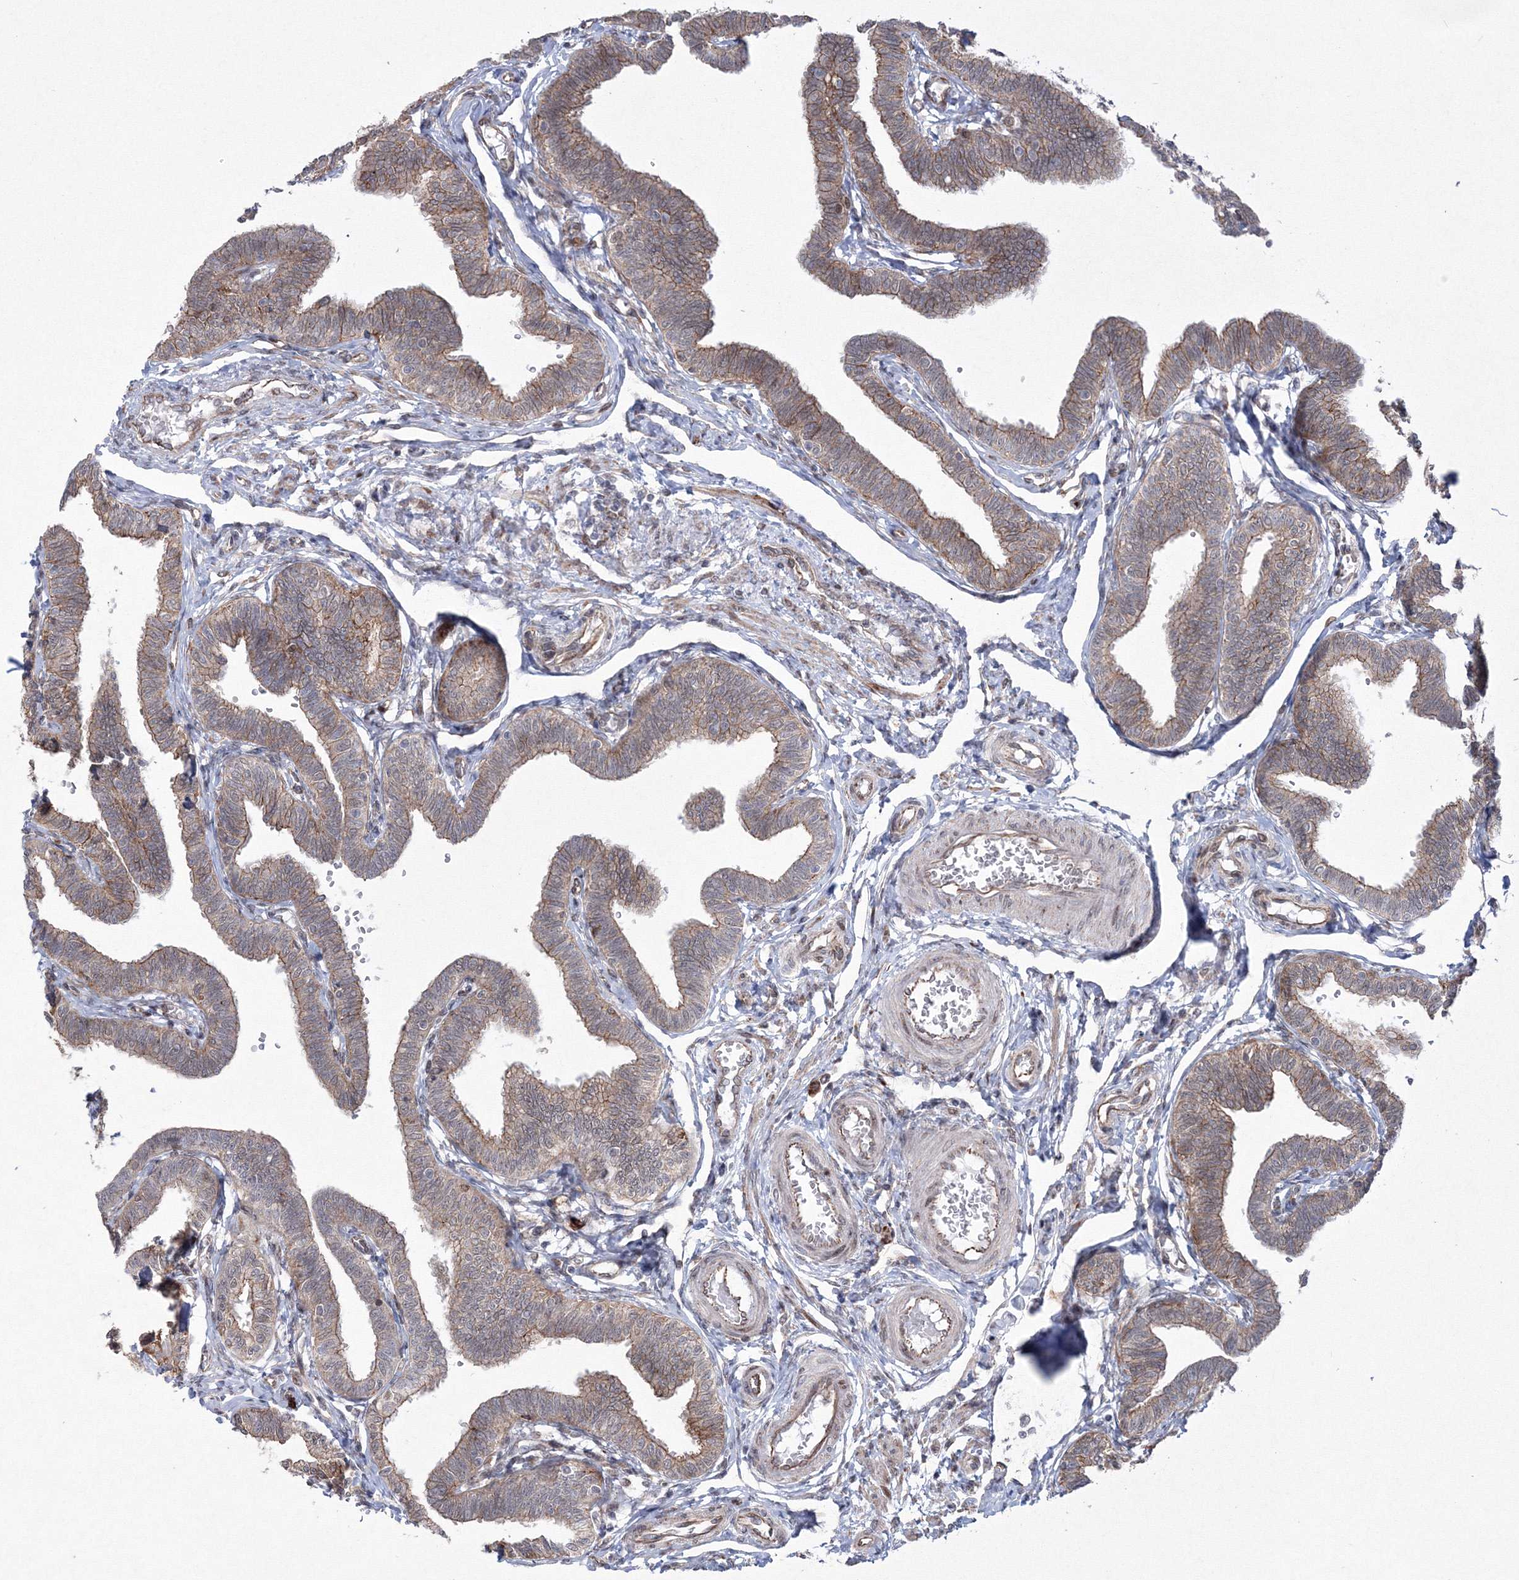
{"staining": {"intensity": "moderate", "quantity": ">75%", "location": "cytoplasmic/membranous"}, "tissue": "fallopian tube", "cell_type": "Glandular cells", "image_type": "normal", "snomed": [{"axis": "morphology", "description": "Normal tissue, NOS"}, {"axis": "topography", "description": "Fallopian tube"}, {"axis": "topography", "description": "Ovary"}], "caption": "Glandular cells reveal medium levels of moderate cytoplasmic/membranous positivity in about >75% of cells in unremarkable fallopian tube.", "gene": "EFCAB12", "patient": {"sex": "female", "age": 23}}